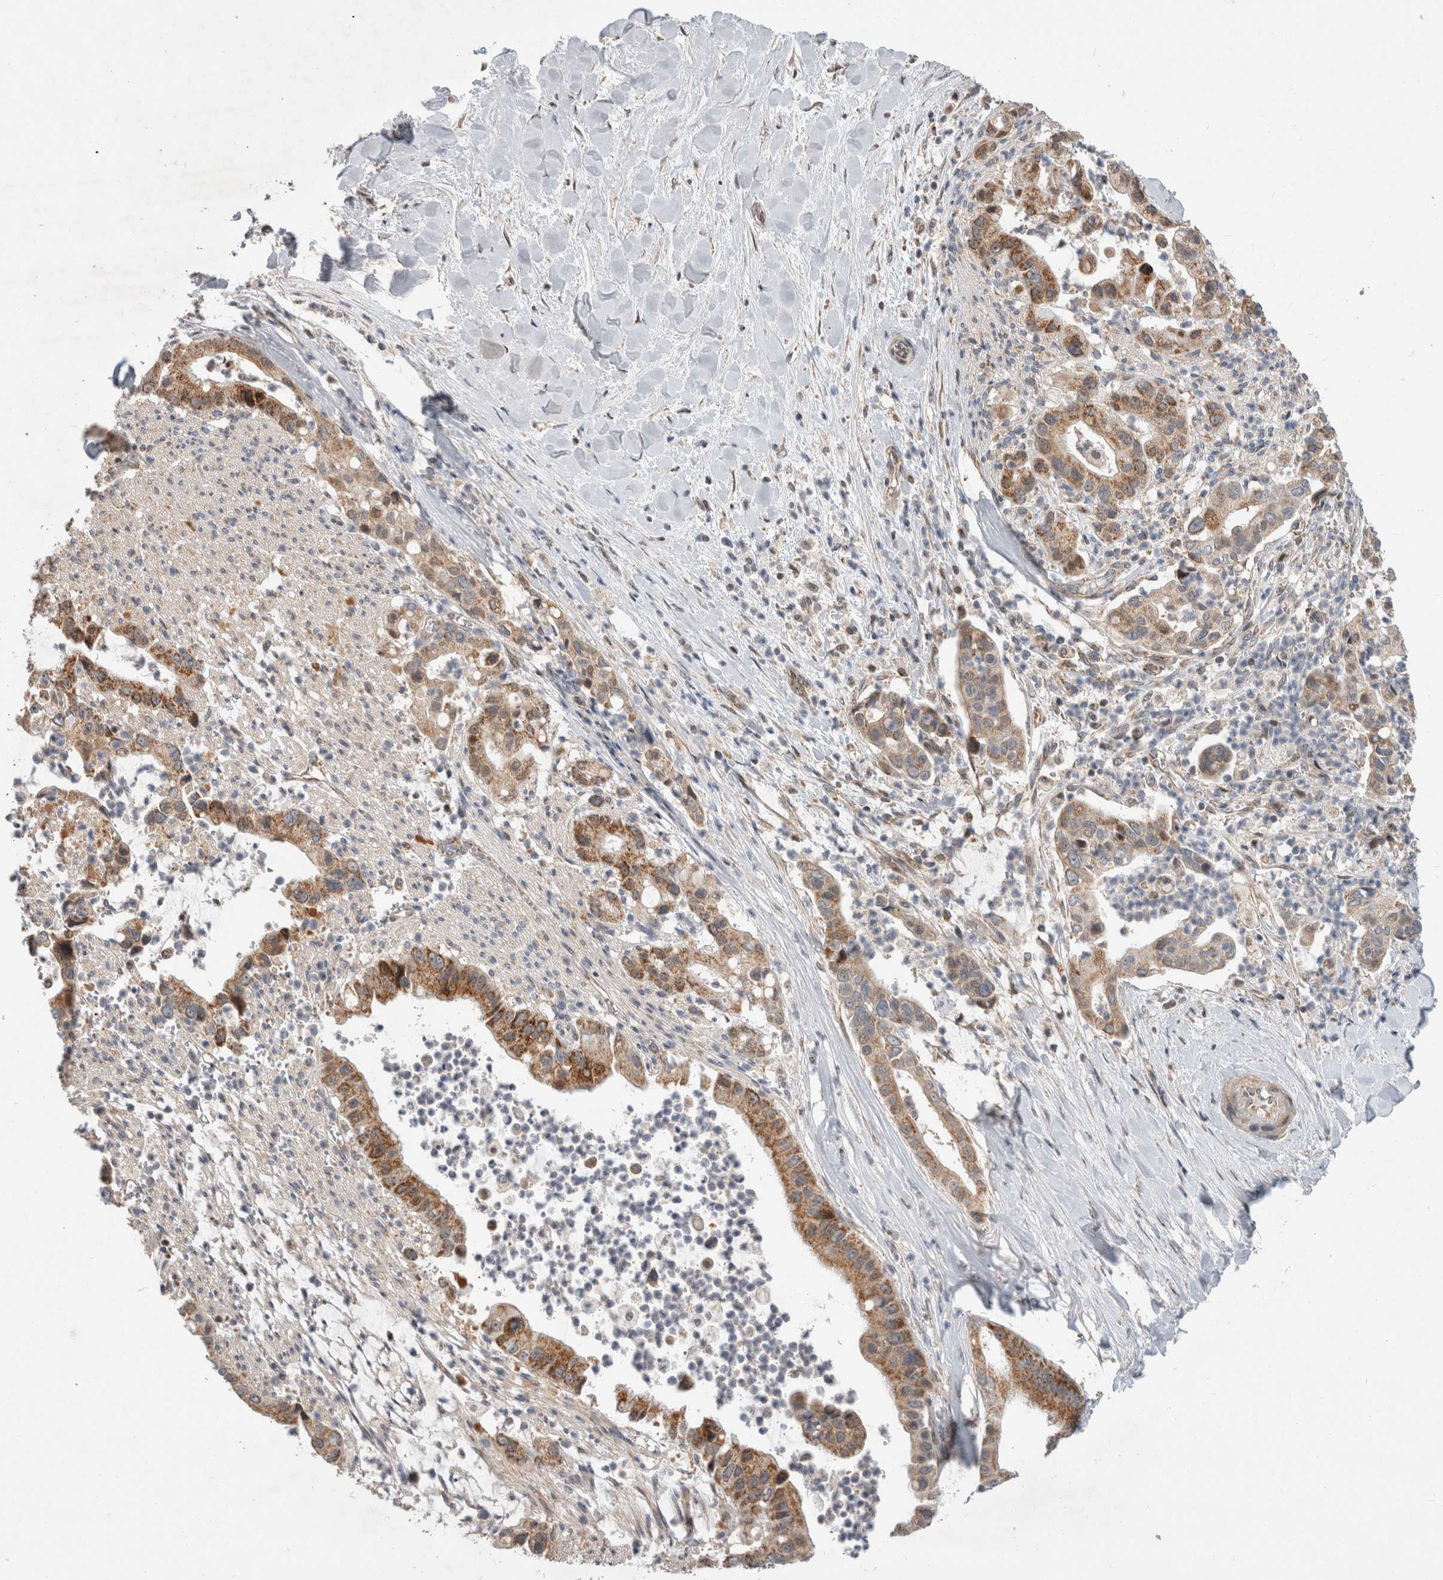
{"staining": {"intensity": "moderate", "quantity": ">75%", "location": "cytoplasmic/membranous"}, "tissue": "liver cancer", "cell_type": "Tumor cells", "image_type": "cancer", "snomed": [{"axis": "morphology", "description": "Cholangiocarcinoma"}, {"axis": "topography", "description": "Liver"}], "caption": "Liver cancer stained for a protein (brown) demonstrates moderate cytoplasmic/membranous positive staining in approximately >75% of tumor cells.", "gene": "MRPL37", "patient": {"sex": "female", "age": 54}}